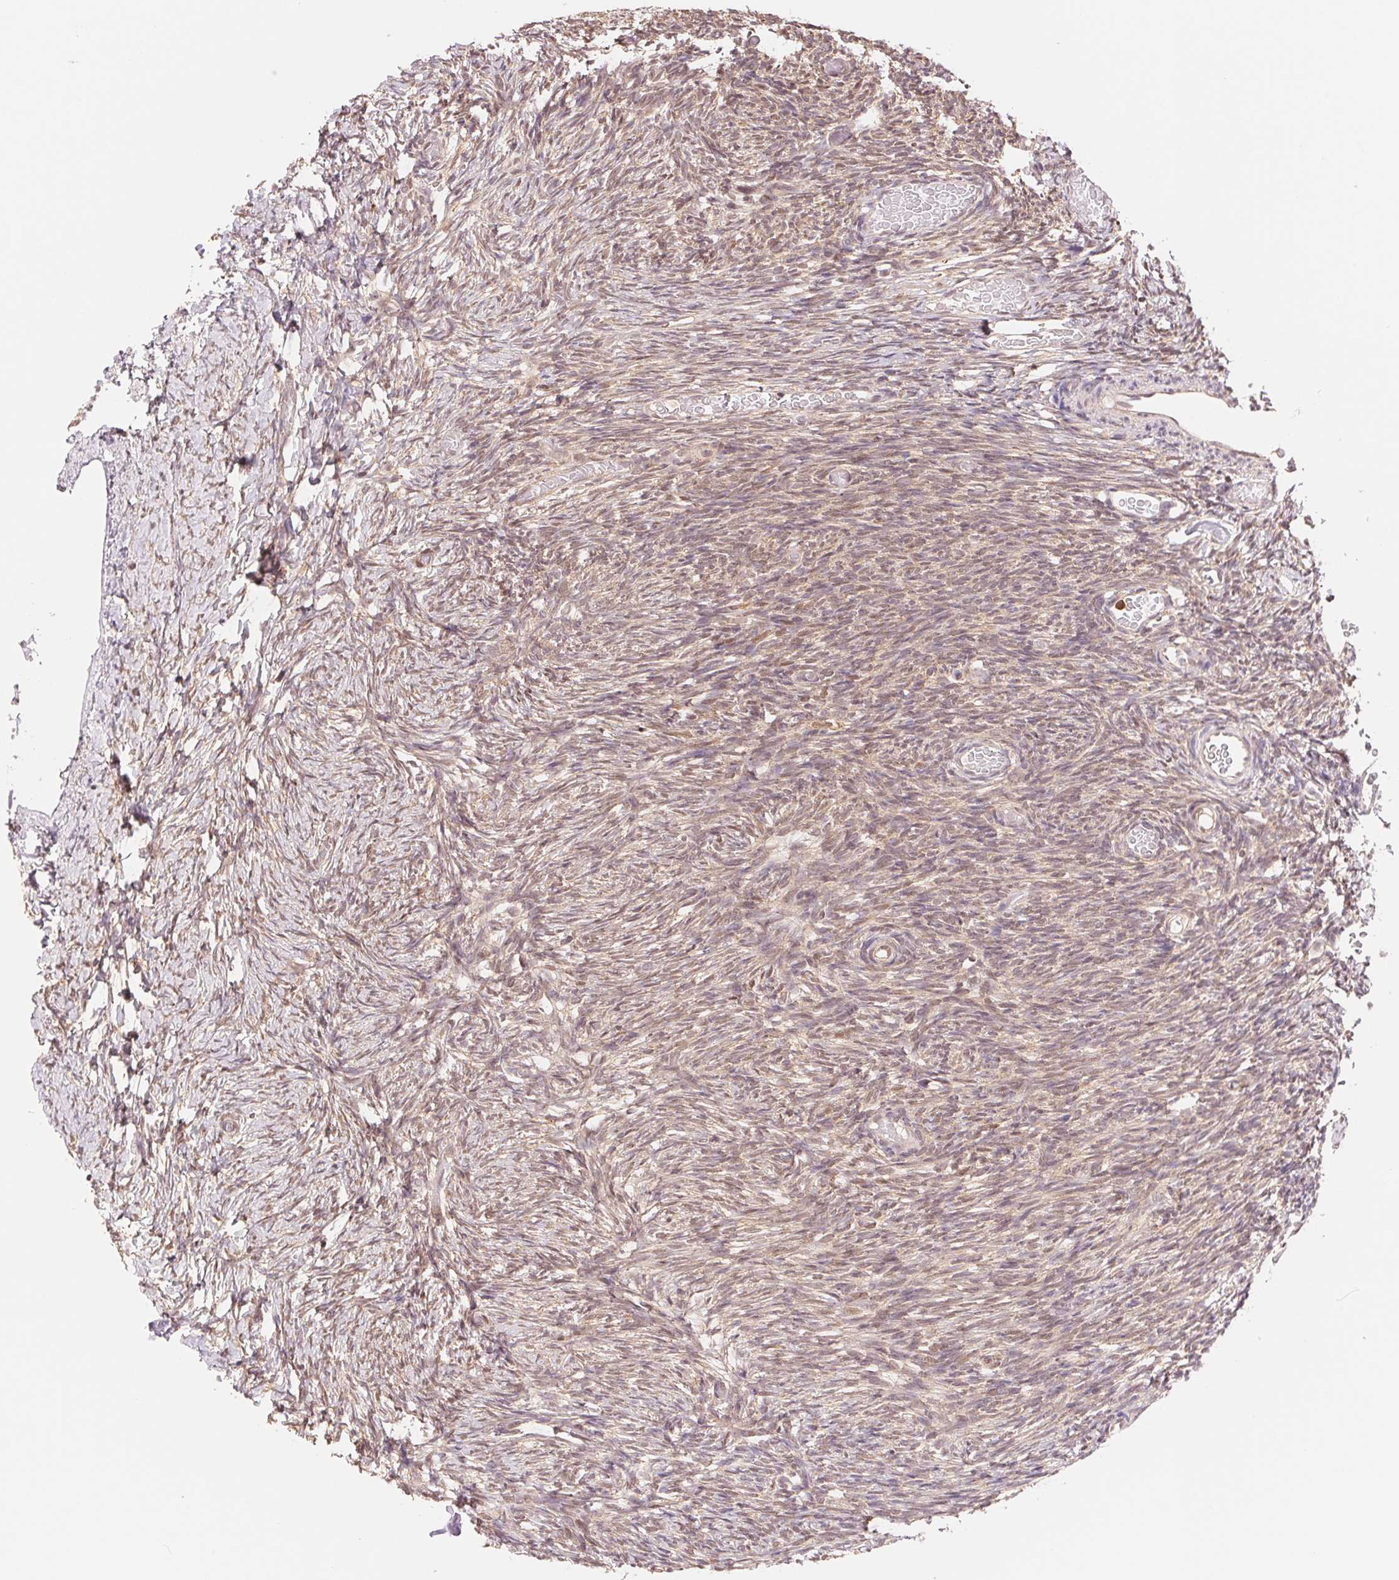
{"staining": {"intensity": "moderate", "quantity": ">75%", "location": "cytoplasmic/membranous"}, "tissue": "ovary", "cell_type": "Follicle cells", "image_type": "normal", "snomed": [{"axis": "morphology", "description": "Normal tissue, NOS"}, {"axis": "topography", "description": "Ovary"}], "caption": "DAB (3,3'-diaminobenzidine) immunohistochemical staining of normal ovary demonstrates moderate cytoplasmic/membranous protein expression in approximately >75% of follicle cells.", "gene": "CDC123", "patient": {"sex": "female", "age": 39}}